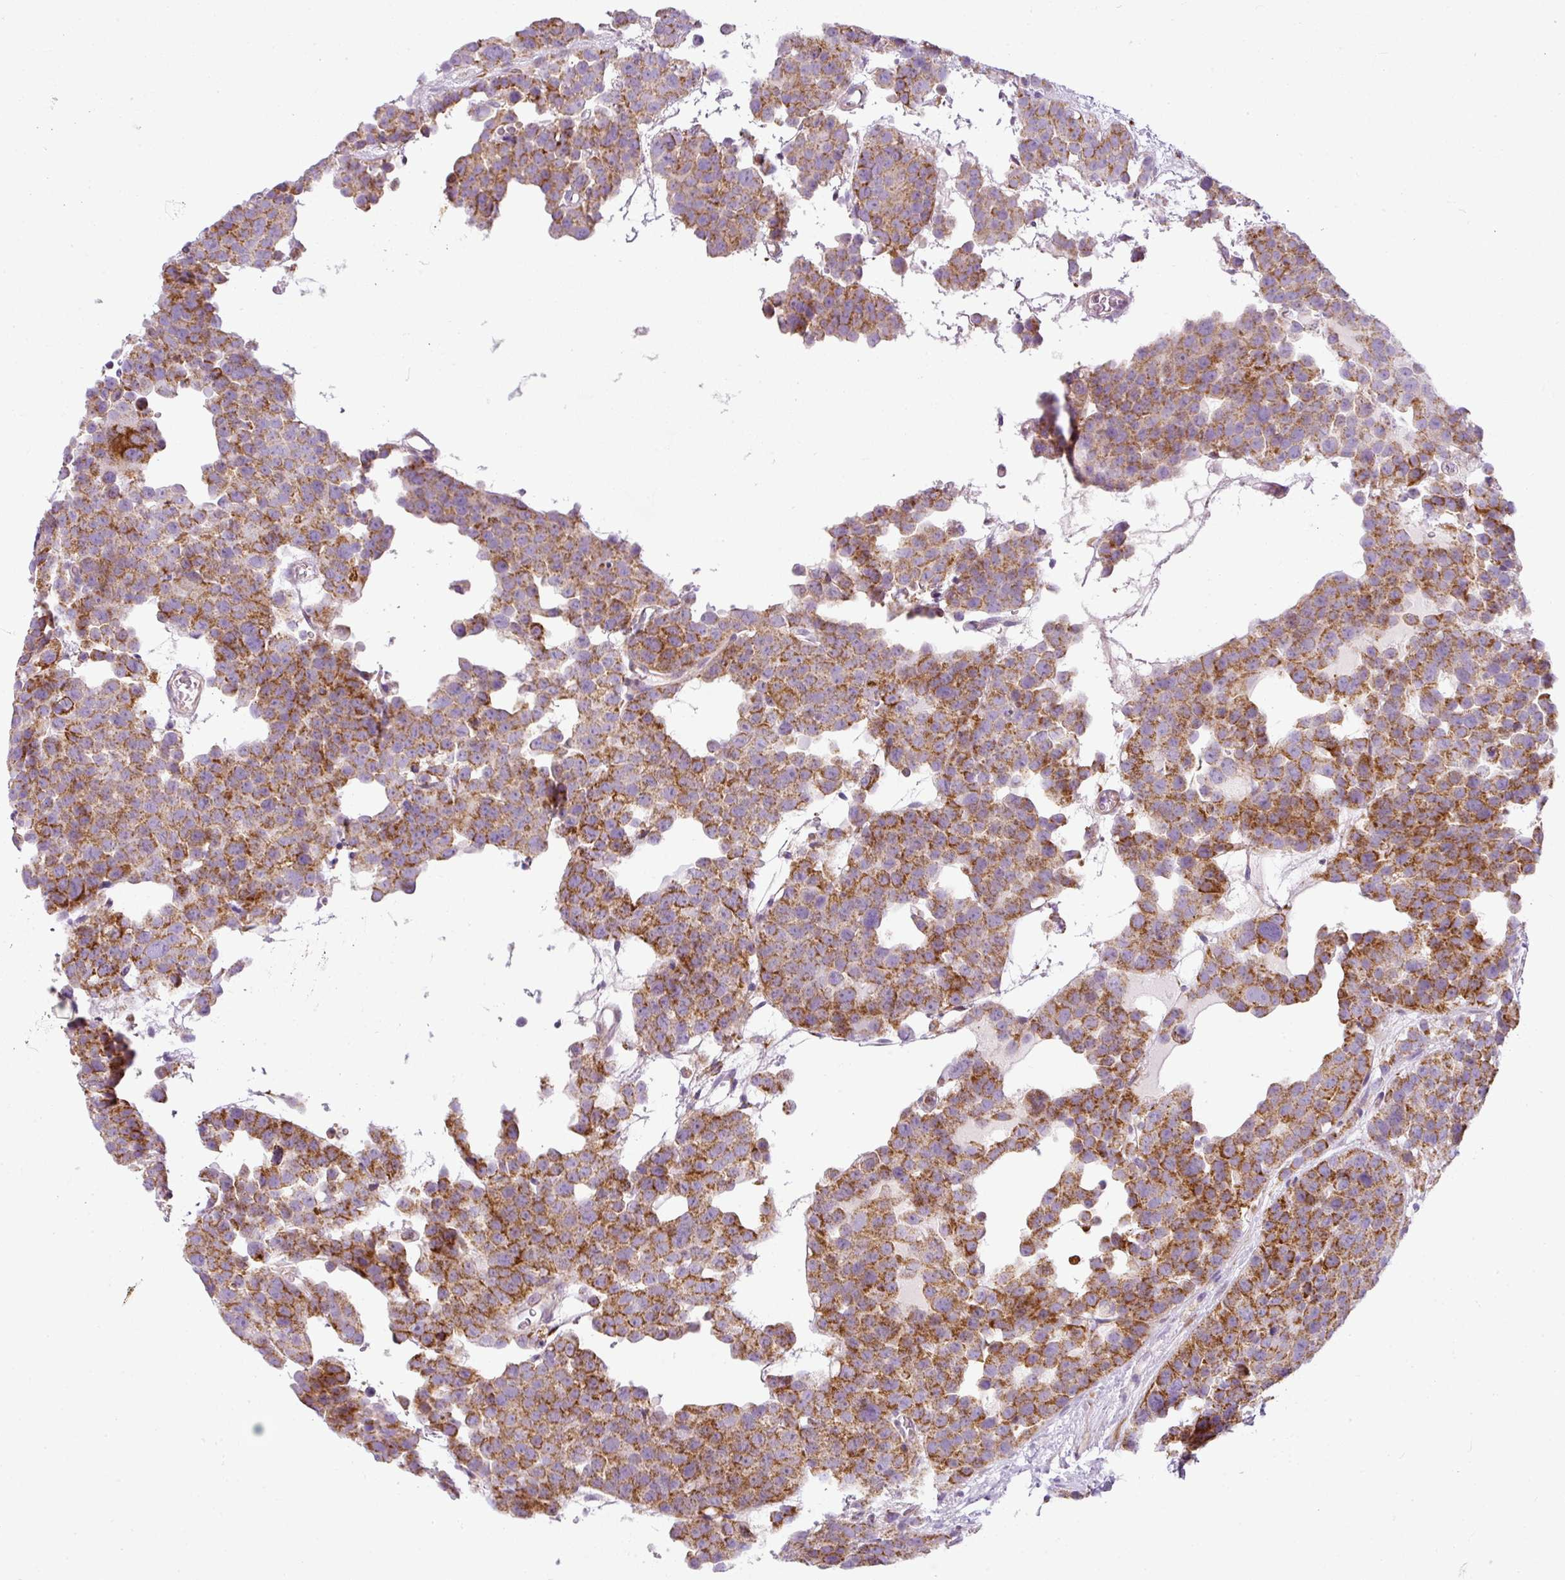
{"staining": {"intensity": "strong", "quantity": ">75%", "location": "cytoplasmic/membranous"}, "tissue": "testis cancer", "cell_type": "Tumor cells", "image_type": "cancer", "snomed": [{"axis": "morphology", "description": "Seminoma, NOS"}, {"axis": "topography", "description": "Testis"}], "caption": "Strong cytoplasmic/membranous staining for a protein is appreciated in approximately >75% of tumor cells of testis seminoma using immunohistochemistry.", "gene": "ANKRD18A", "patient": {"sex": "male", "age": 71}}